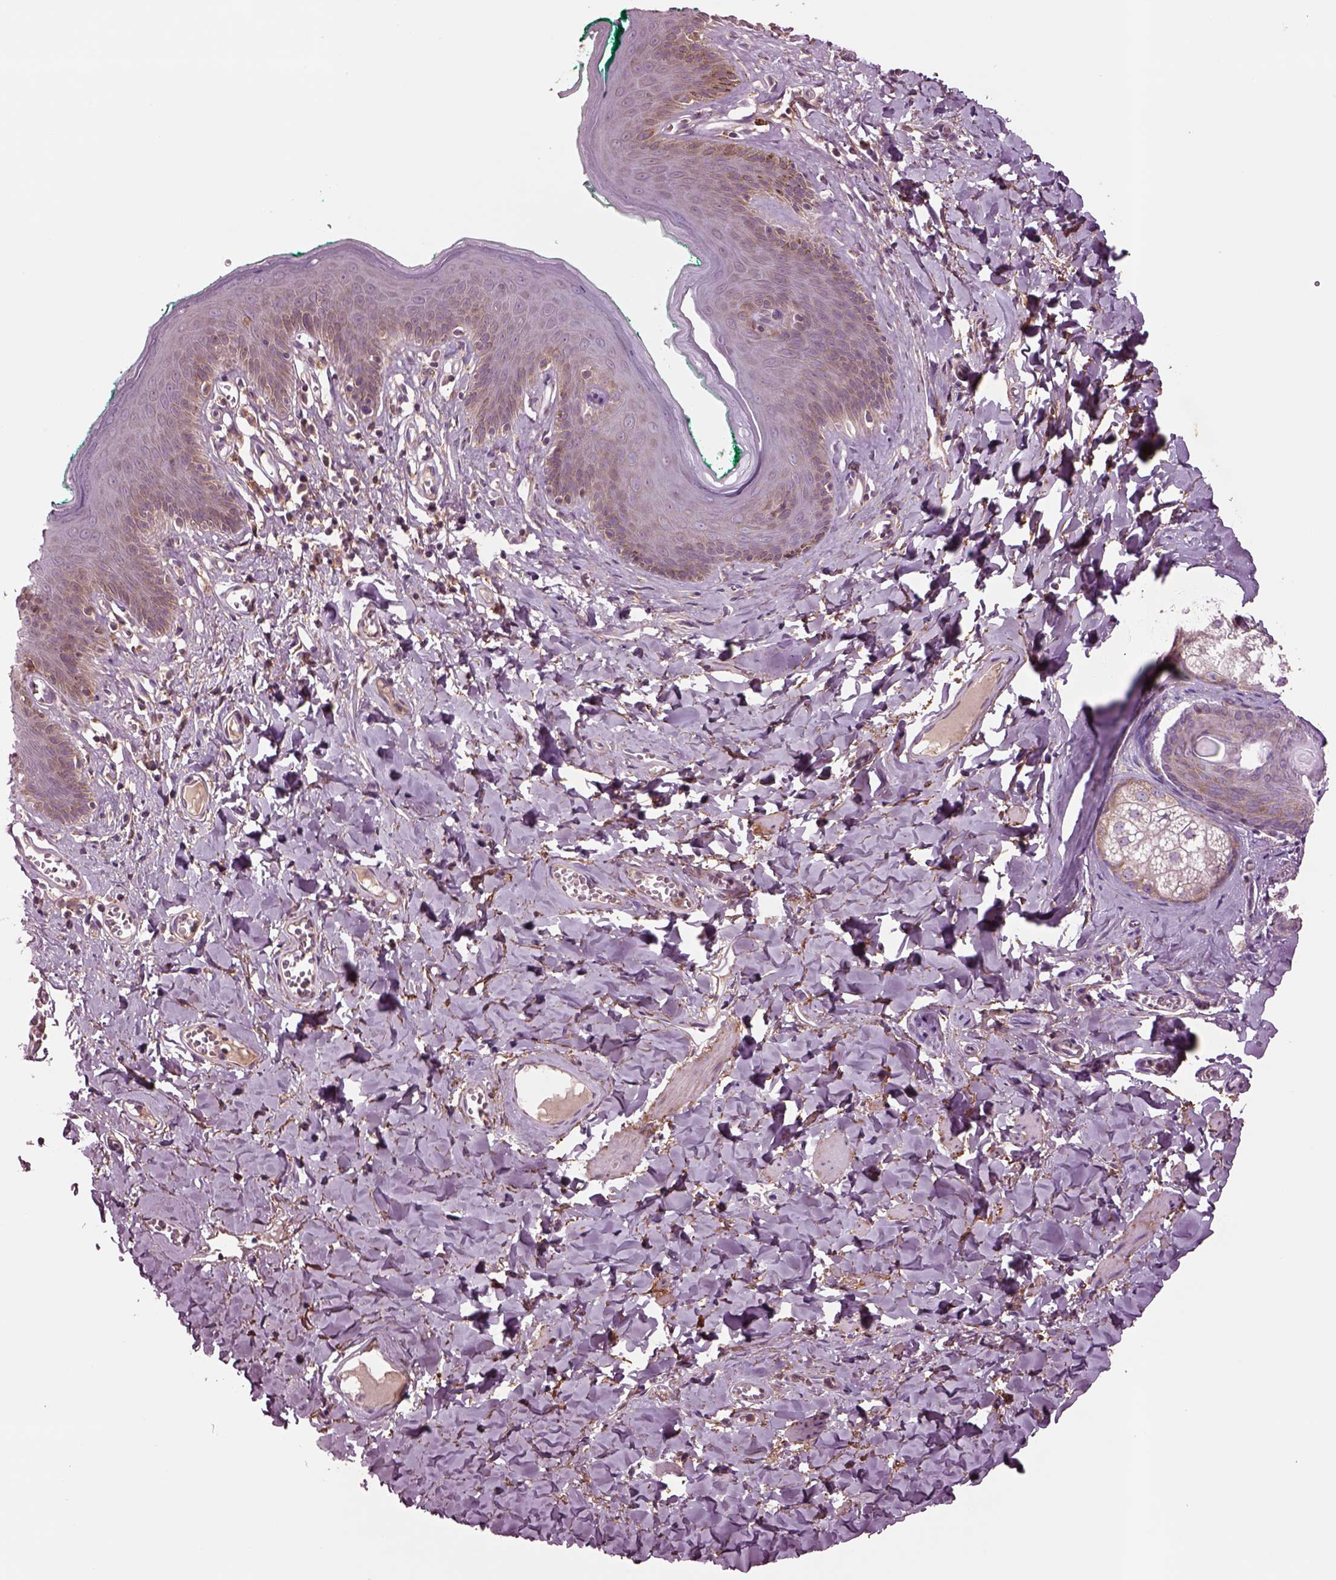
{"staining": {"intensity": "moderate", "quantity": "<25%", "location": "cytoplasmic/membranous"}, "tissue": "skin", "cell_type": "Epidermal cells", "image_type": "normal", "snomed": [{"axis": "morphology", "description": "Normal tissue, NOS"}, {"axis": "topography", "description": "Vulva"}, {"axis": "topography", "description": "Peripheral nerve tissue"}], "caption": "Immunohistochemical staining of normal skin displays <25% levels of moderate cytoplasmic/membranous protein staining in approximately <25% of epidermal cells.", "gene": "SEC23A", "patient": {"sex": "female", "age": 66}}